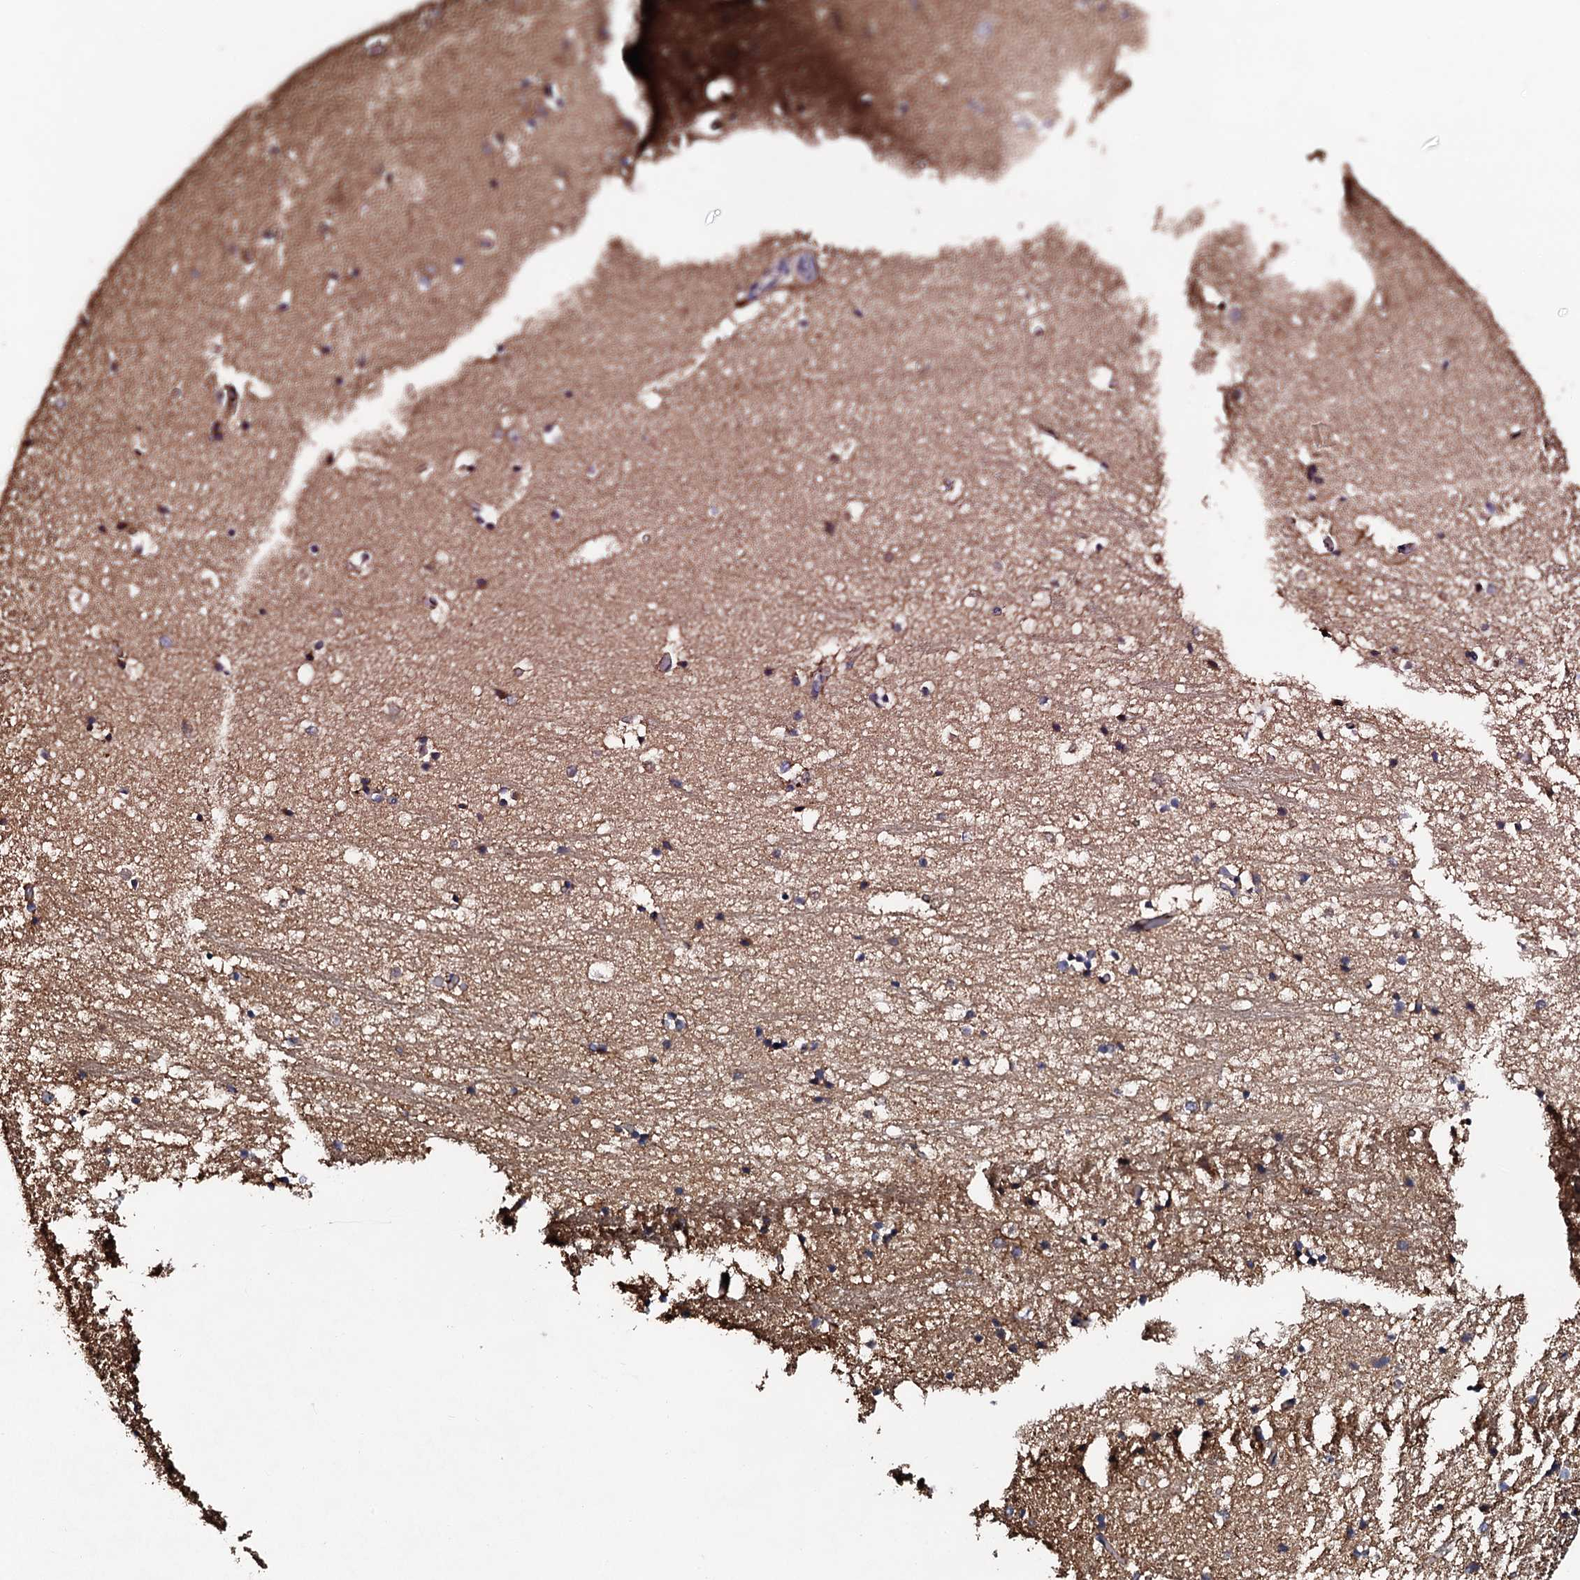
{"staining": {"intensity": "moderate", "quantity": "25%-75%", "location": "cytoplasmic/membranous"}, "tissue": "hippocampus", "cell_type": "Glial cells", "image_type": "normal", "snomed": [{"axis": "morphology", "description": "Normal tissue, NOS"}, {"axis": "topography", "description": "Hippocampus"}], "caption": "A micrograph of human hippocampus stained for a protein exhibits moderate cytoplasmic/membranous brown staining in glial cells. (DAB (3,3'-diaminobenzidine) = brown stain, brightfield microscopy at high magnification).", "gene": "CKAP5", "patient": {"sex": "female", "age": 52}}